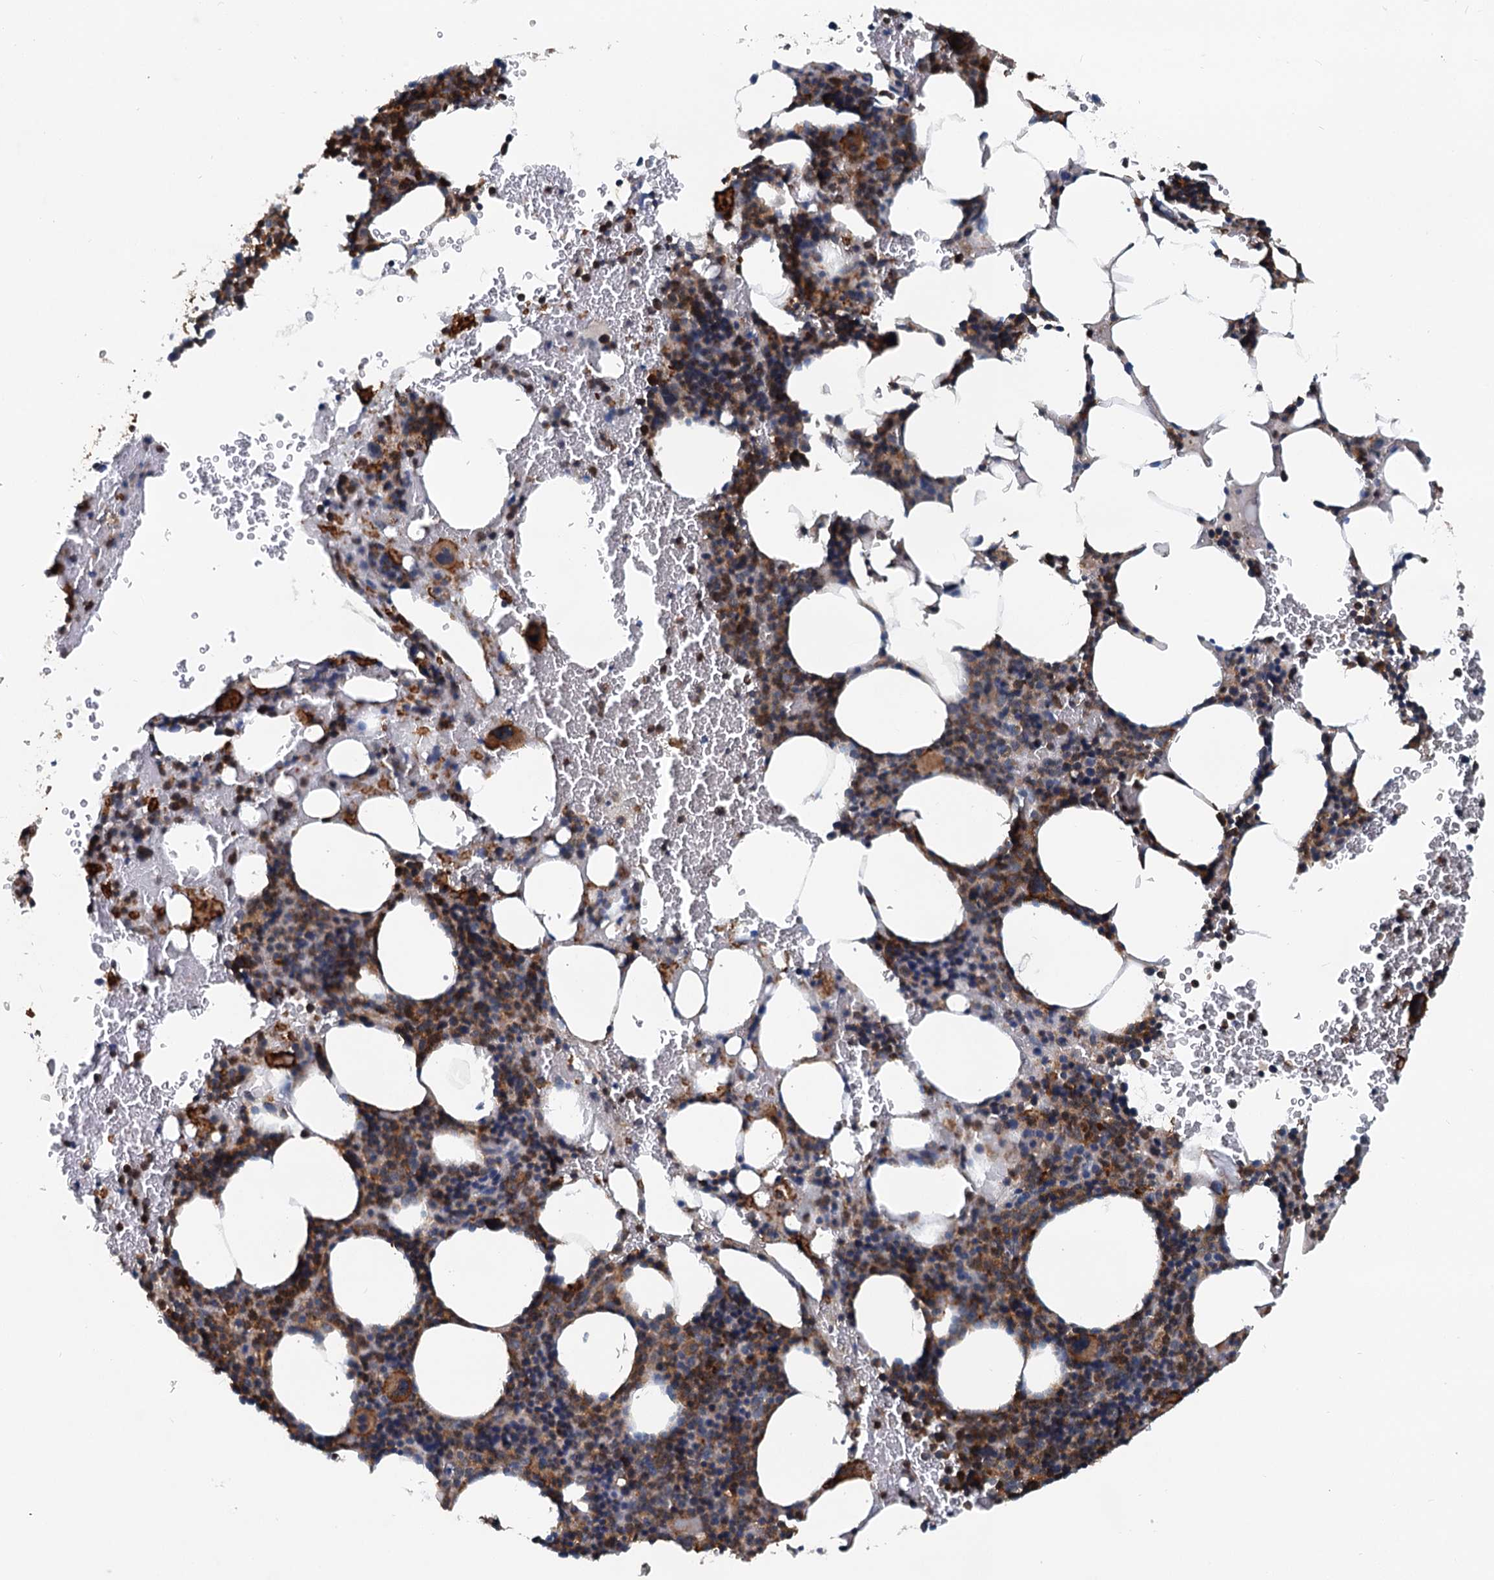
{"staining": {"intensity": "moderate", "quantity": ">75%", "location": "cytoplasmic/membranous"}, "tissue": "bone marrow", "cell_type": "Hematopoietic cells", "image_type": "normal", "snomed": [{"axis": "morphology", "description": "Normal tissue, NOS"}, {"axis": "topography", "description": "Bone marrow"}], "caption": "A medium amount of moderate cytoplasmic/membranous positivity is present in about >75% of hematopoietic cells in benign bone marrow. The protein is shown in brown color, while the nuclei are stained blue.", "gene": "GCLM", "patient": {"sex": "female", "age": 77}}